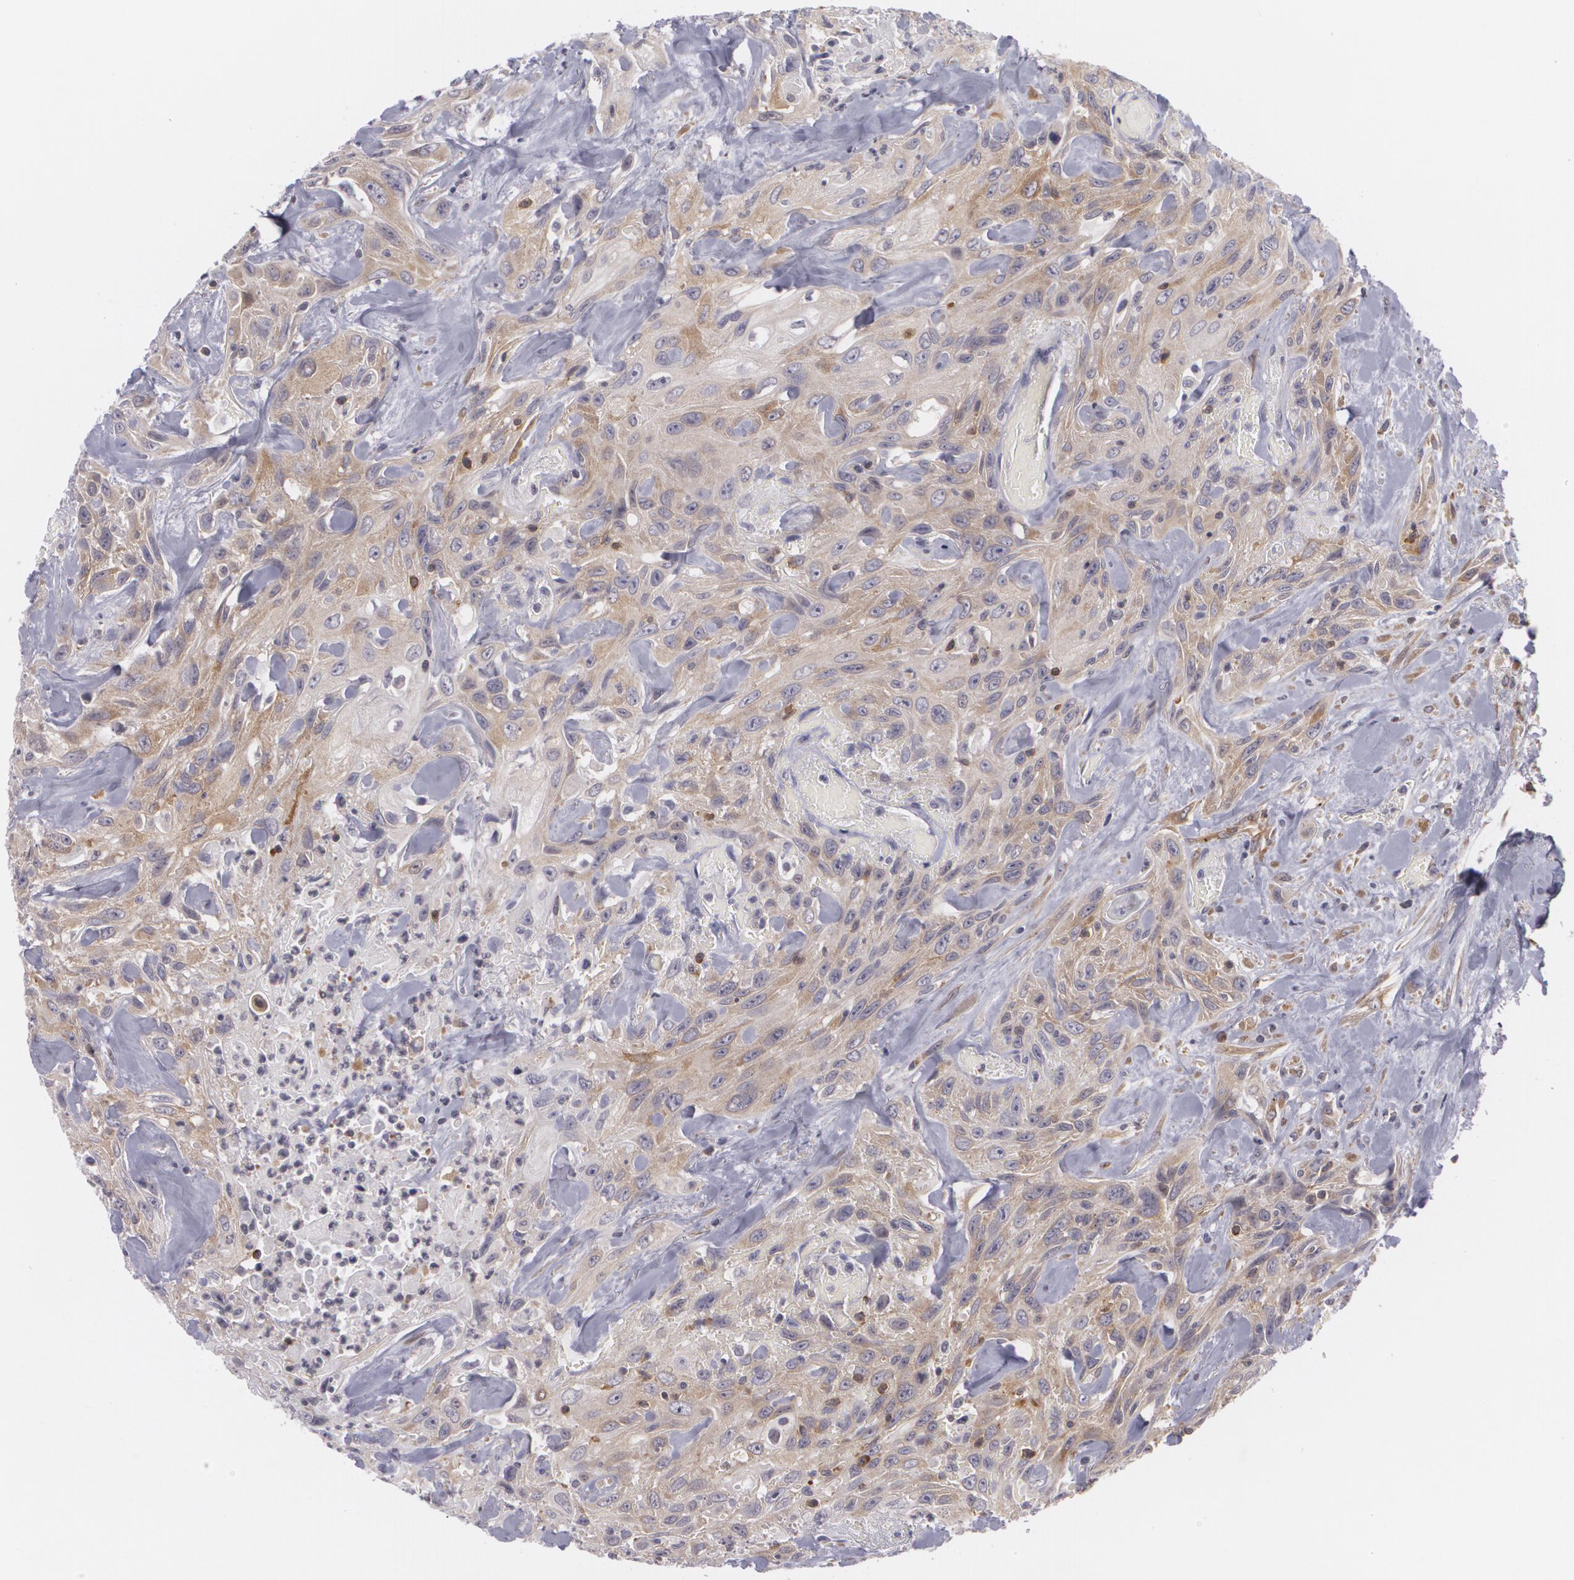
{"staining": {"intensity": "weak", "quantity": ">75%", "location": "cytoplasmic/membranous"}, "tissue": "urothelial cancer", "cell_type": "Tumor cells", "image_type": "cancer", "snomed": [{"axis": "morphology", "description": "Urothelial carcinoma, High grade"}, {"axis": "topography", "description": "Urinary bladder"}], "caption": "Protein staining demonstrates weak cytoplasmic/membranous expression in about >75% of tumor cells in urothelial carcinoma (high-grade). Nuclei are stained in blue.", "gene": "BIN1", "patient": {"sex": "female", "age": 84}}